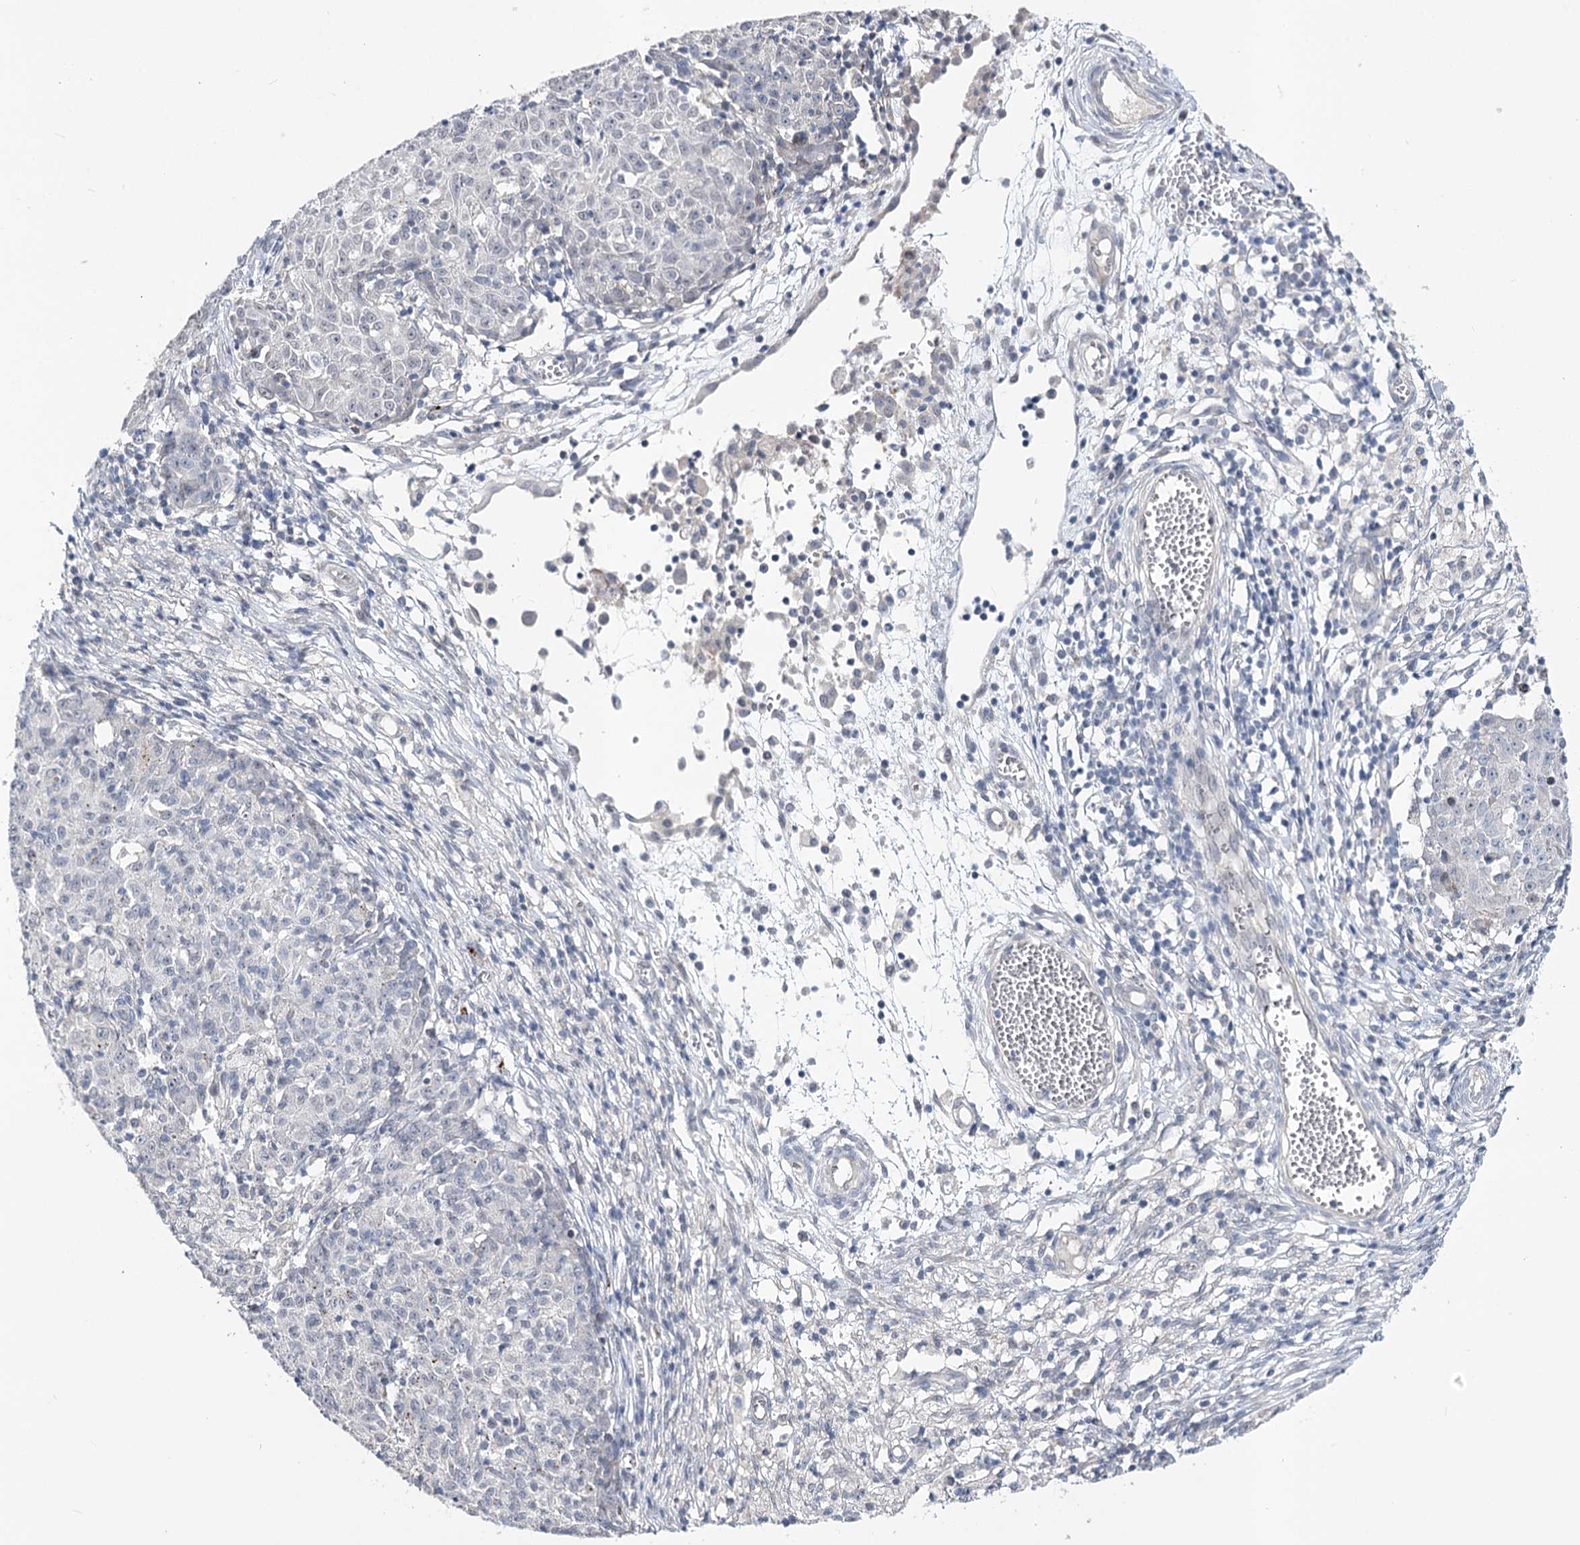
{"staining": {"intensity": "negative", "quantity": "none", "location": "none"}, "tissue": "ovarian cancer", "cell_type": "Tumor cells", "image_type": "cancer", "snomed": [{"axis": "morphology", "description": "Carcinoma, endometroid"}, {"axis": "topography", "description": "Ovary"}], "caption": "Tumor cells show no significant expression in ovarian cancer.", "gene": "ATP10B", "patient": {"sex": "female", "age": 42}}